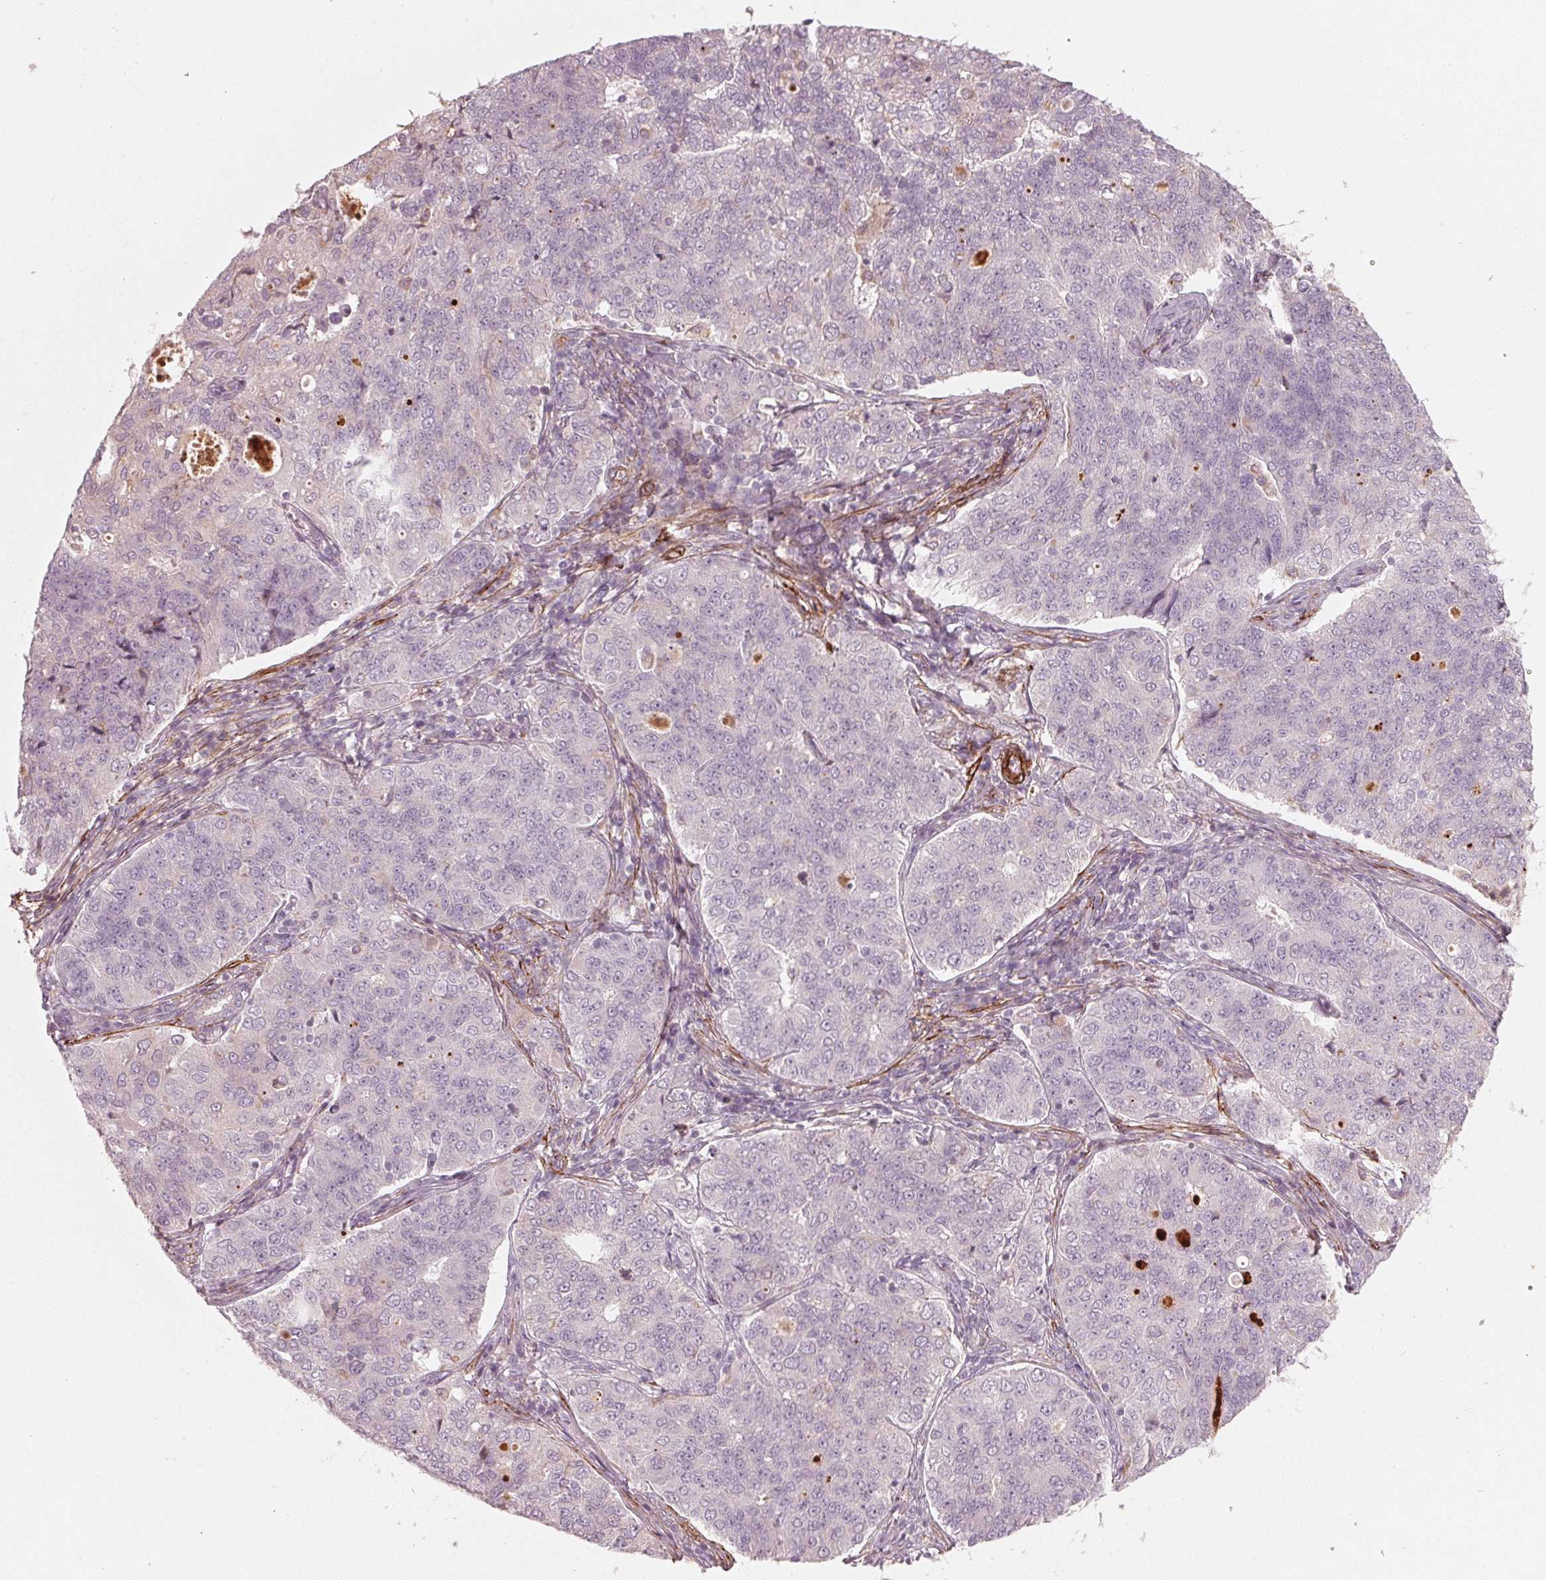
{"staining": {"intensity": "negative", "quantity": "none", "location": "none"}, "tissue": "endometrial cancer", "cell_type": "Tumor cells", "image_type": "cancer", "snomed": [{"axis": "morphology", "description": "Adenocarcinoma, NOS"}, {"axis": "topography", "description": "Endometrium"}], "caption": "This is a micrograph of immunohistochemistry staining of endometrial cancer (adenocarcinoma), which shows no positivity in tumor cells.", "gene": "MIER3", "patient": {"sex": "female", "age": 43}}